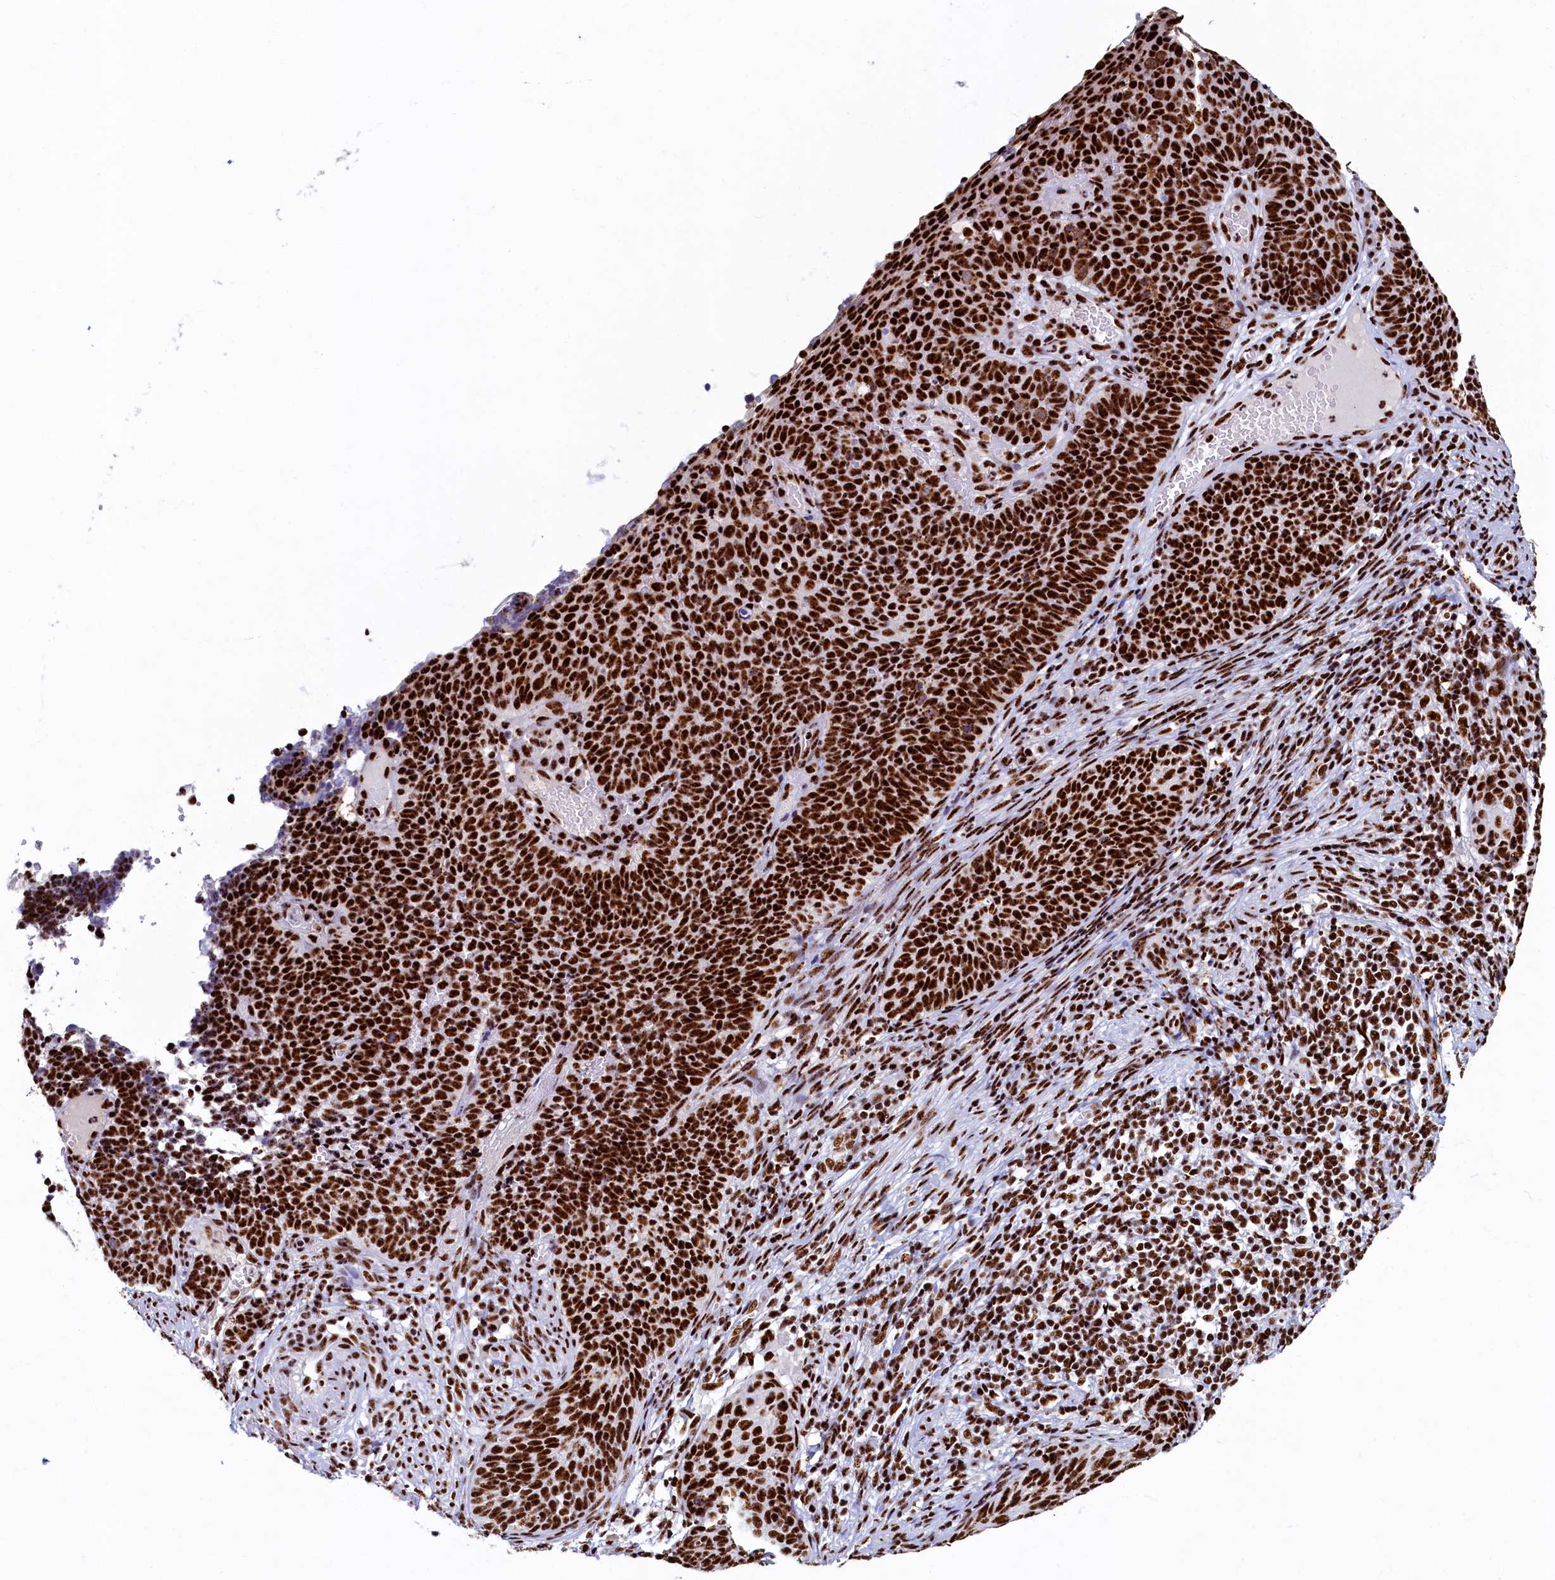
{"staining": {"intensity": "strong", "quantity": ">75%", "location": "nuclear"}, "tissue": "cervical cancer", "cell_type": "Tumor cells", "image_type": "cancer", "snomed": [{"axis": "morphology", "description": "Normal tissue, NOS"}, {"axis": "morphology", "description": "Squamous cell carcinoma, NOS"}, {"axis": "topography", "description": "Cervix"}], "caption": "Brown immunohistochemical staining in human cervical cancer demonstrates strong nuclear staining in about >75% of tumor cells.", "gene": "SRRM2", "patient": {"sex": "female", "age": 39}}